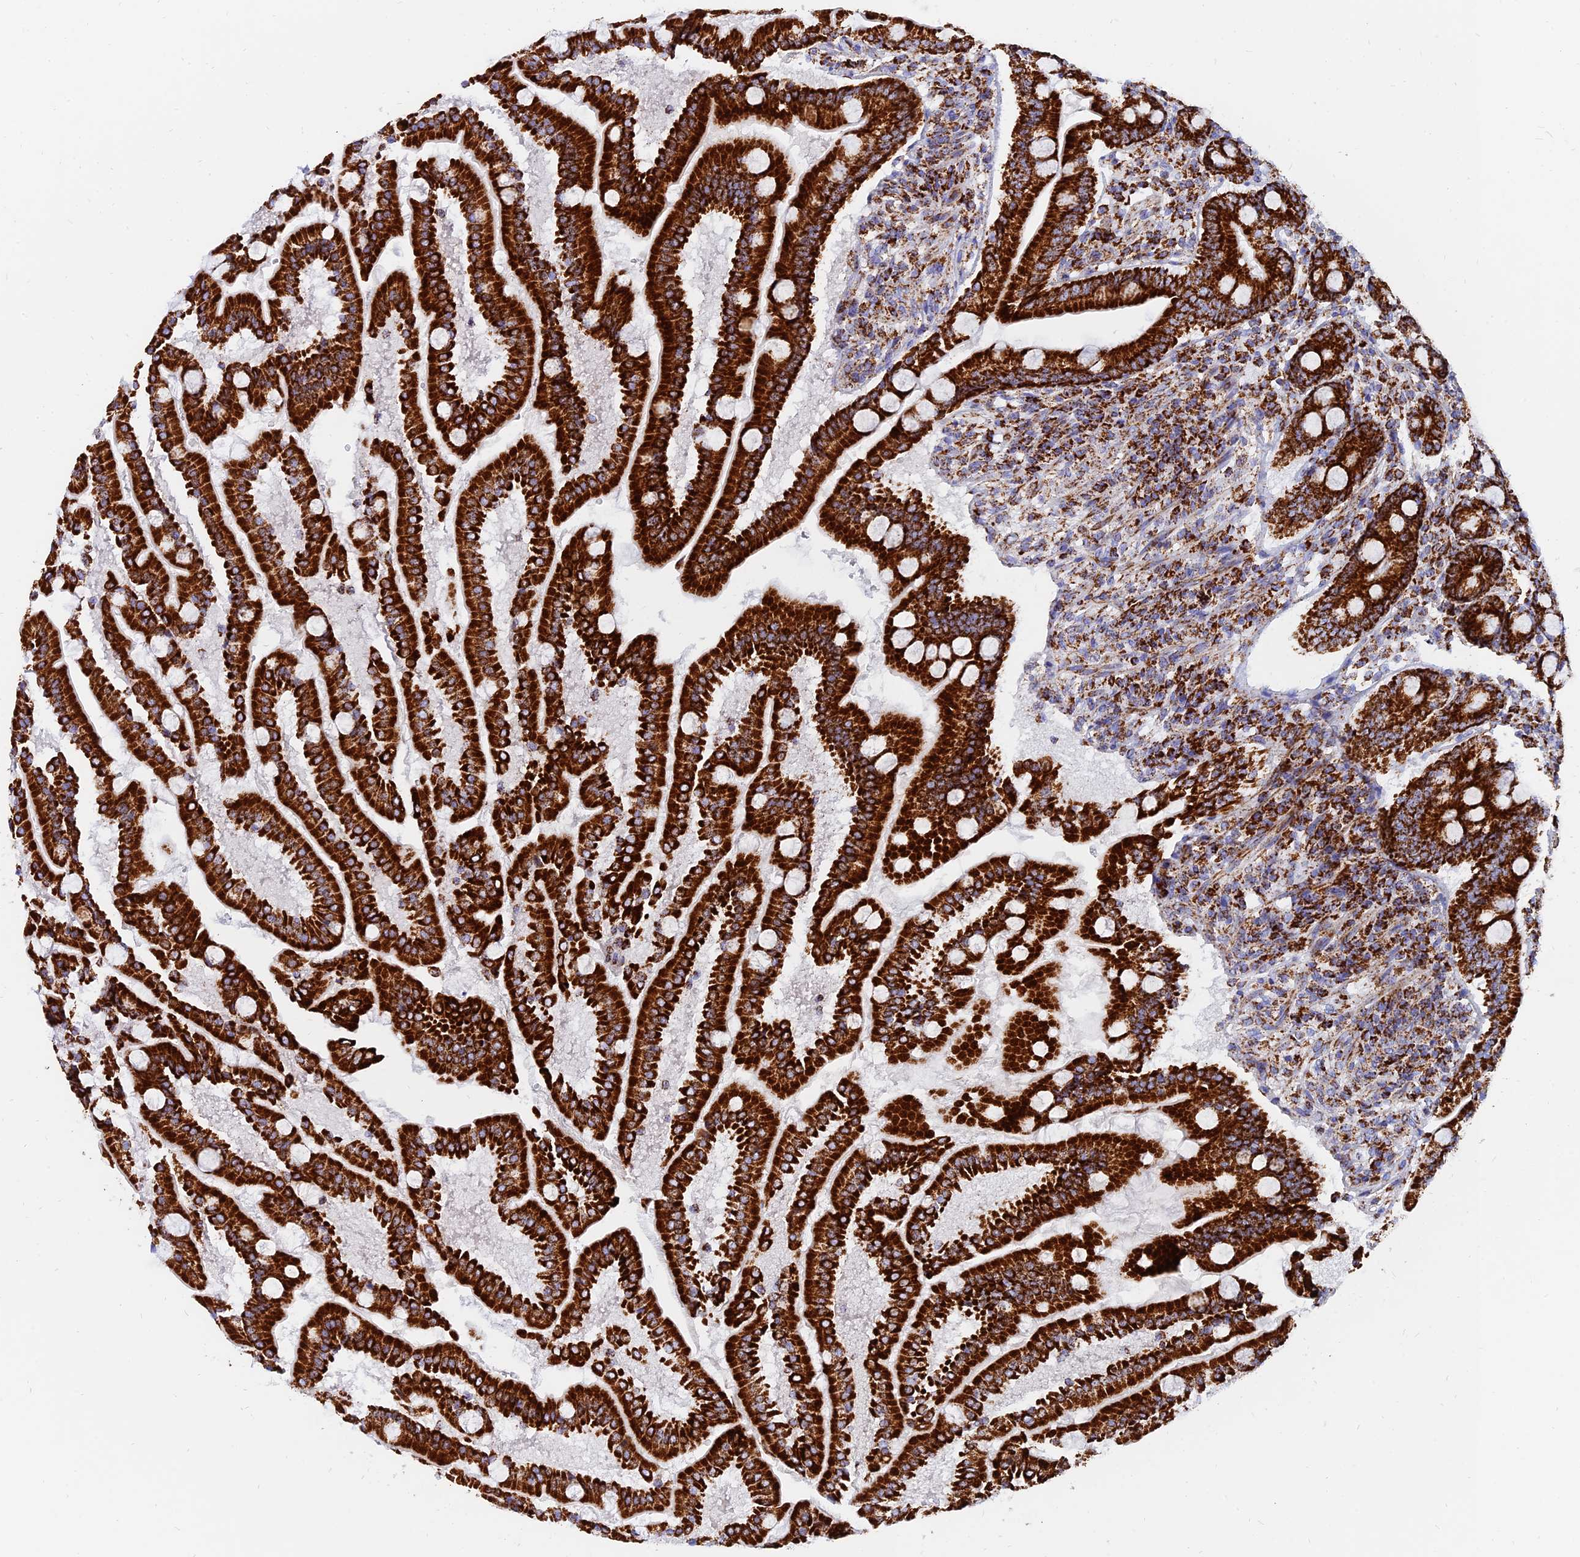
{"staining": {"intensity": "strong", "quantity": ">75%", "location": "cytoplasmic/membranous"}, "tissue": "duodenum", "cell_type": "Glandular cells", "image_type": "normal", "snomed": [{"axis": "morphology", "description": "Normal tissue, NOS"}, {"axis": "topography", "description": "Duodenum"}], "caption": "Protein expression analysis of benign human duodenum reveals strong cytoplasmic/membranous staining in about >75% of glandular cells. (Brightfield microscopy of DAB IHC at high magnification).", "gene": "NDUFB6", "patient": {"sex": "male", "age": 50}}